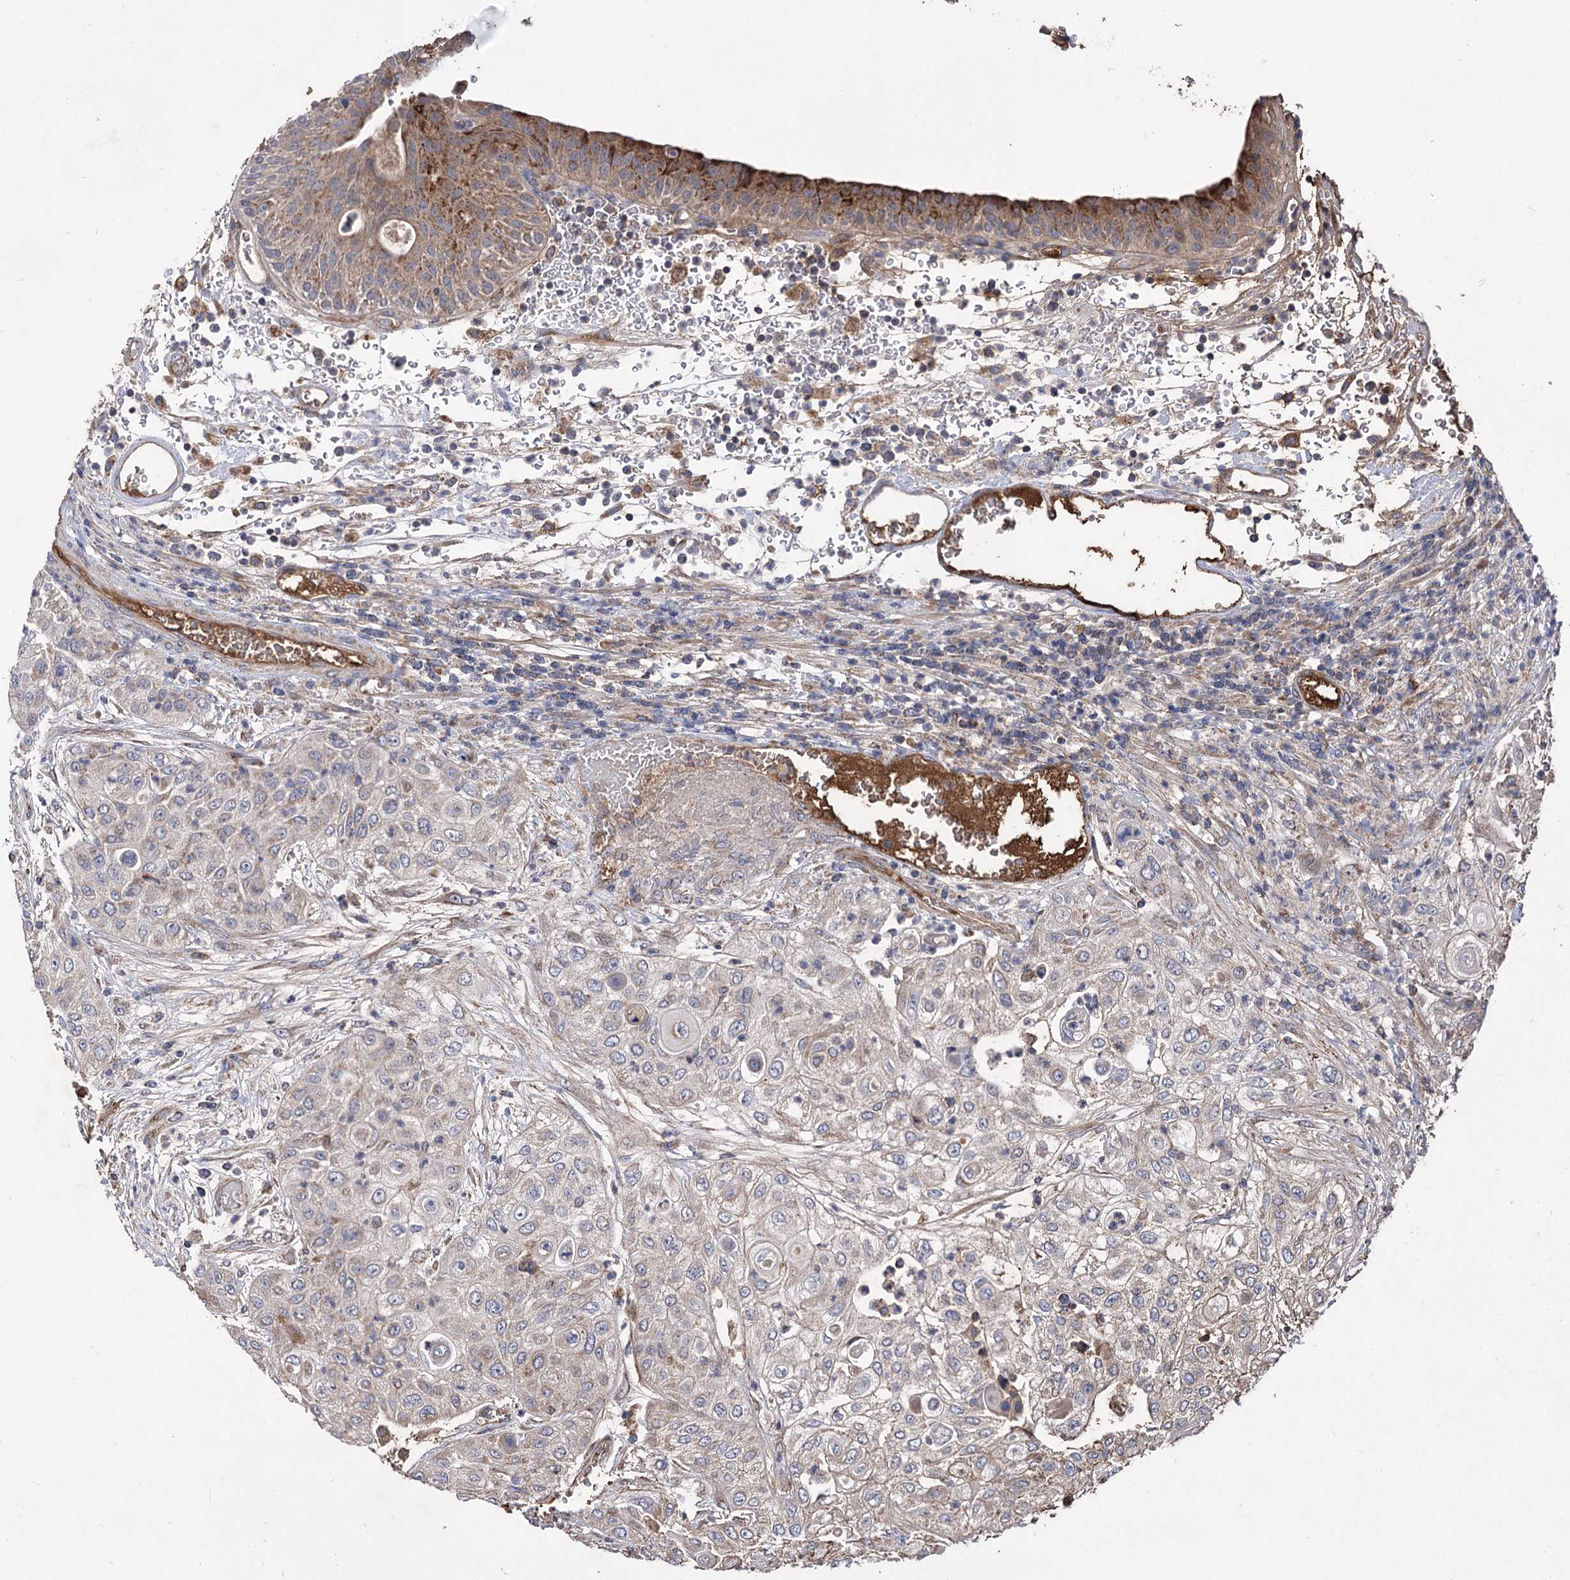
{"staining": {"intensity": "weak", "quantity": "25%-75%", "location": "cytoplasmic/membranous"}, "tissue": "urothelial cancer", "cell_type": "Tumor cells", "image_type": "cancer", "snomed": [{"axis": "morphology", "description": "Urothelial carcinoma, High grade"}, {"axis": "topography", "description": "Urinary bladder"}], "caption": "Urothelial cancer stained with DAB (3,3'-diaminobenzidine) IHC exhibits low levels of weak cytoplasmic/membranous positivity in about 25%-75% of tumor cells. (Brightfield microscopy of DAB IHC at high magnification).", "gene": "RASSF3", "patient": {"sex": "female", "age": 79}}